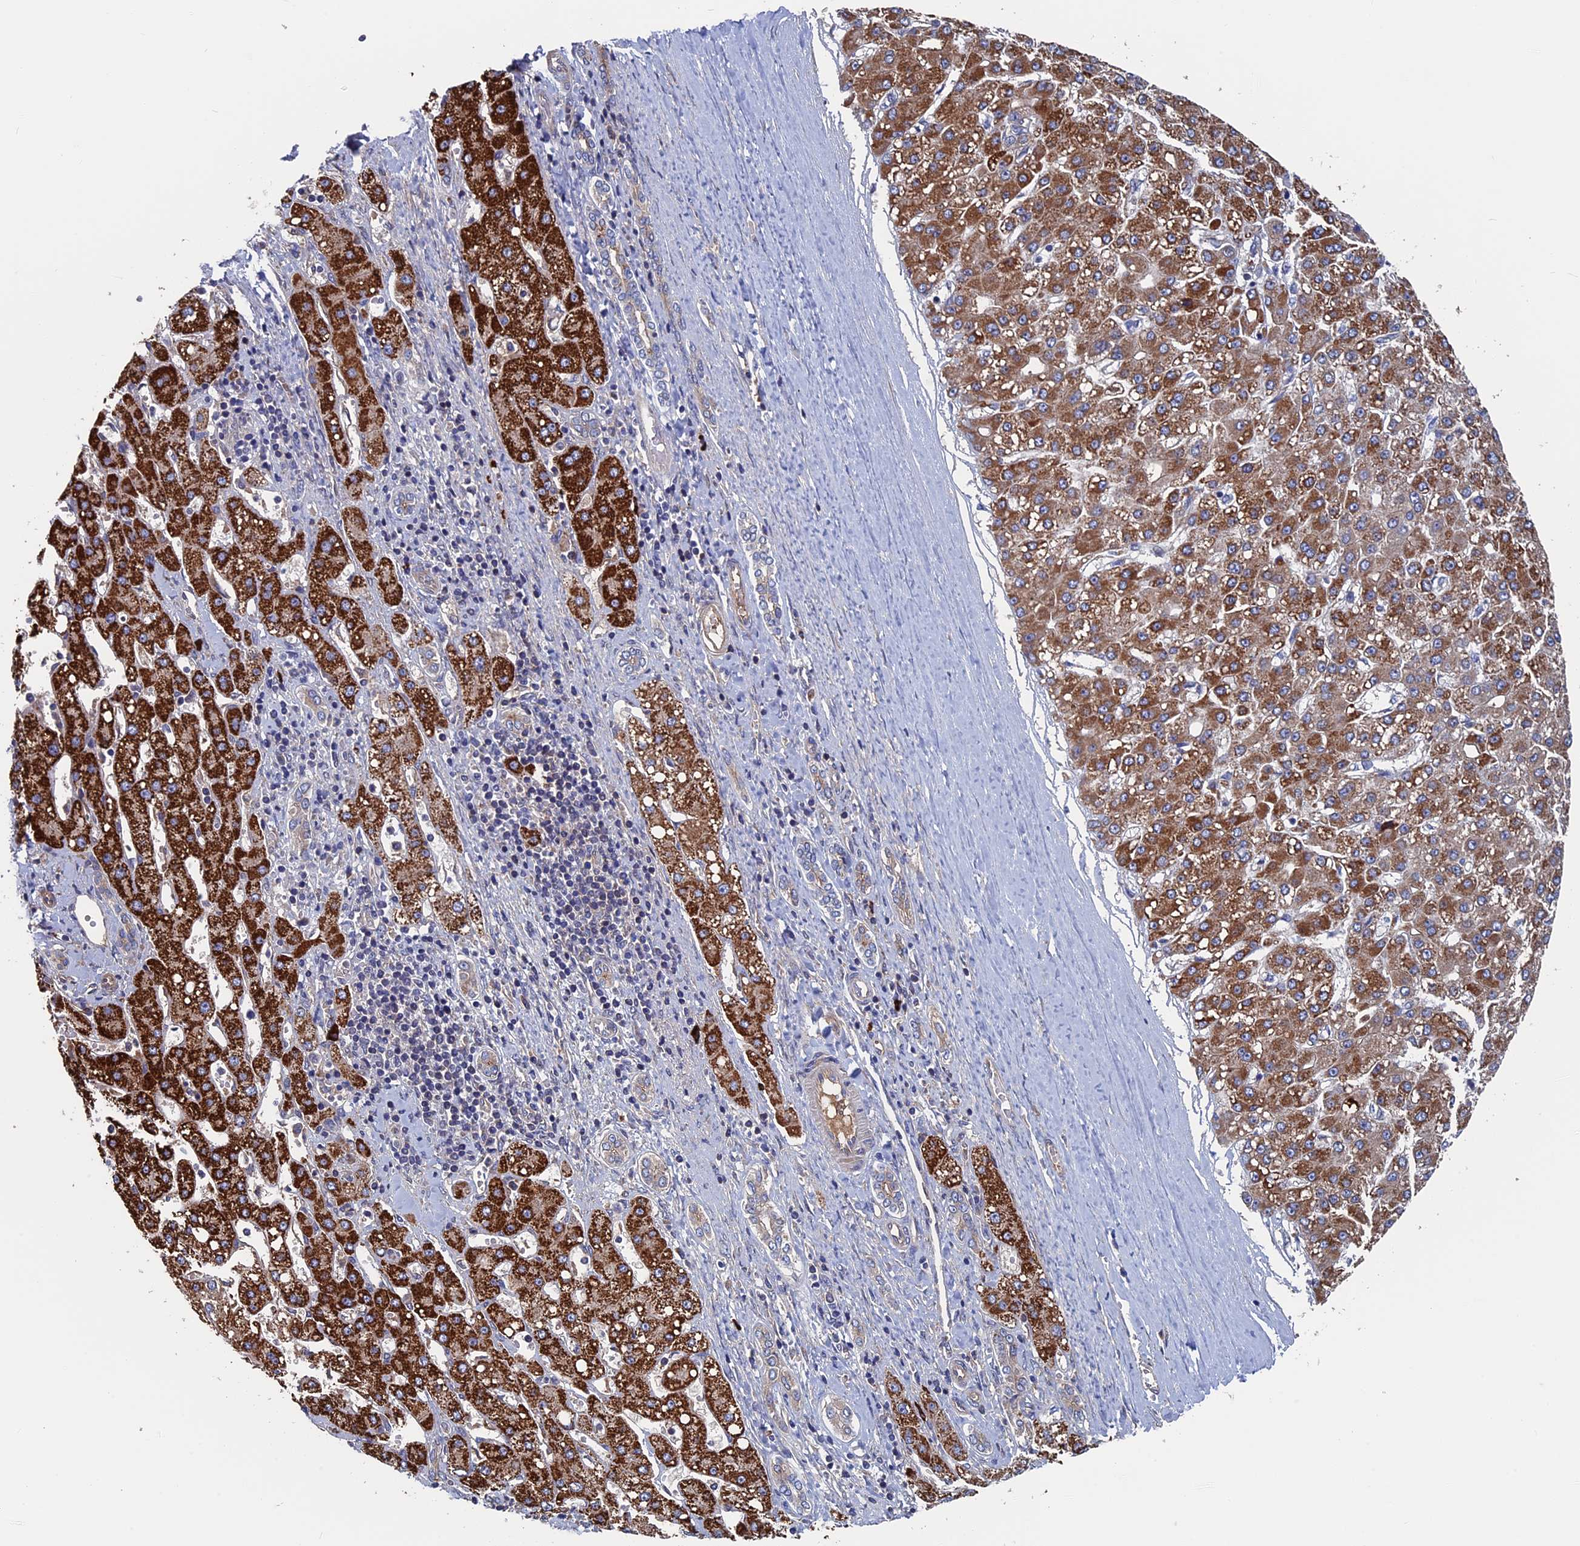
{"staining": {"intensity": "moderate", "quantity": ">75%", "location": "cytoplasmic/membranous"}, "tissue": "liver cancer", "cell_type": "Tumor cells", "image_type": "cancer", "snomed": [{"axis": "morphology", "description": "Carcinoma, Hepatocellular, NOS"}, {"axis": "topography", "description": "Liver"}], "caption": "About >75% of tumor cells in human liver hepatocellular carcinoma show moderate cytoplasmic/membranous protein positivity as visualized by brown immunohistochemical staining.", "gene": "RPUSD1", "patient": {"sex": "male", "age": 67}}